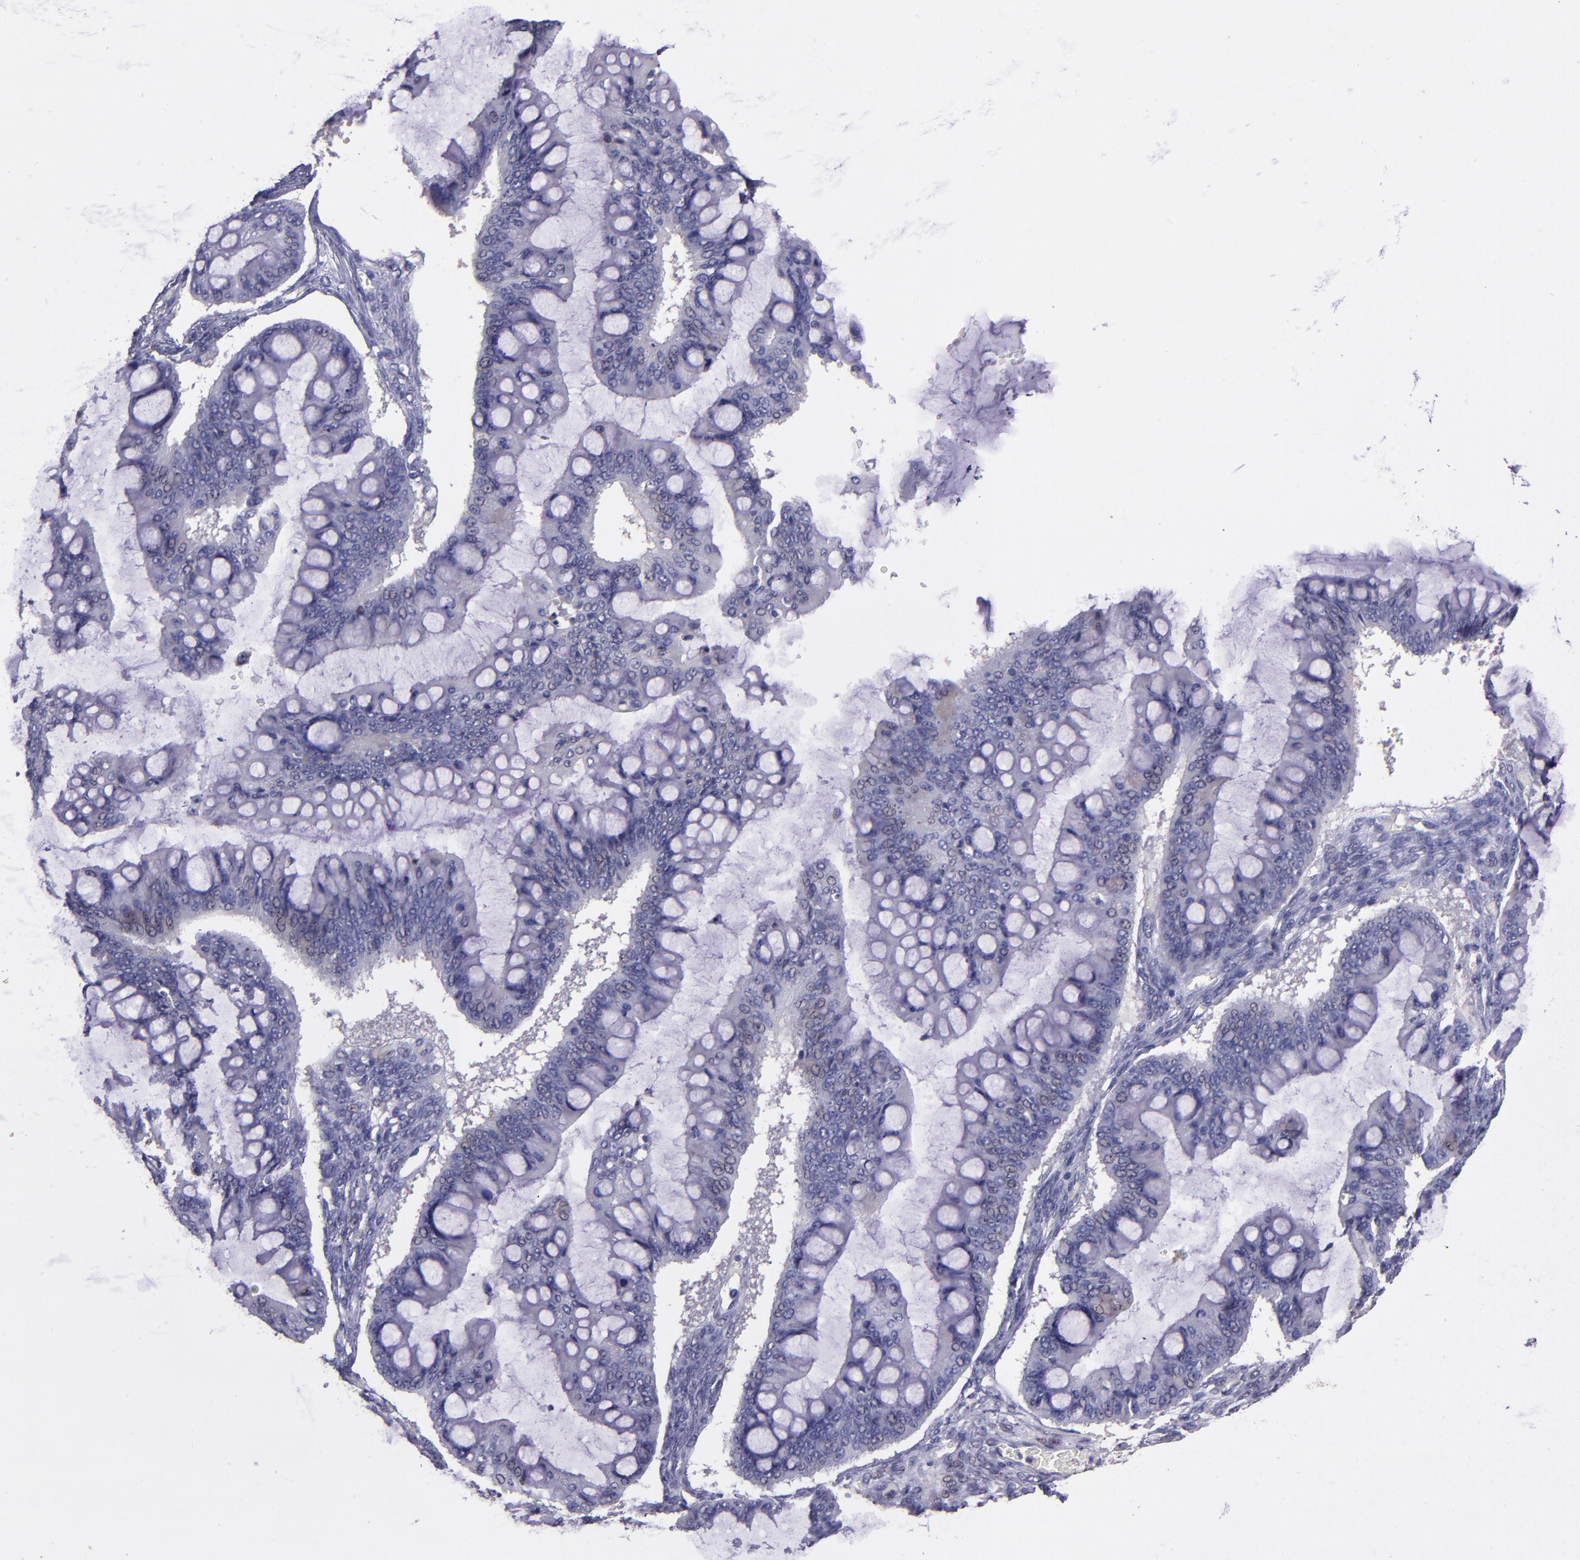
{"staining": {"intensity": "negative", "quantity": "none", "location": "none"}, "tissue": "ovarian cancer", "cell_type": "Tumor cells", "image_type": "cancer", "snomed": [{"axis": "morphology", "description": "Cystadenocarcinoma, mucinous, NOS"}, {"axis": "topography", "description": "Ovary"}], "caption": "Human ovarian mucinous cystadenocarcinoma stained for a protein using immunohistochemistry (IHC) reveals no positivity in tumor cells.", "gene": "PAPPA", "patient": {"sex": "female", "age": 73}}